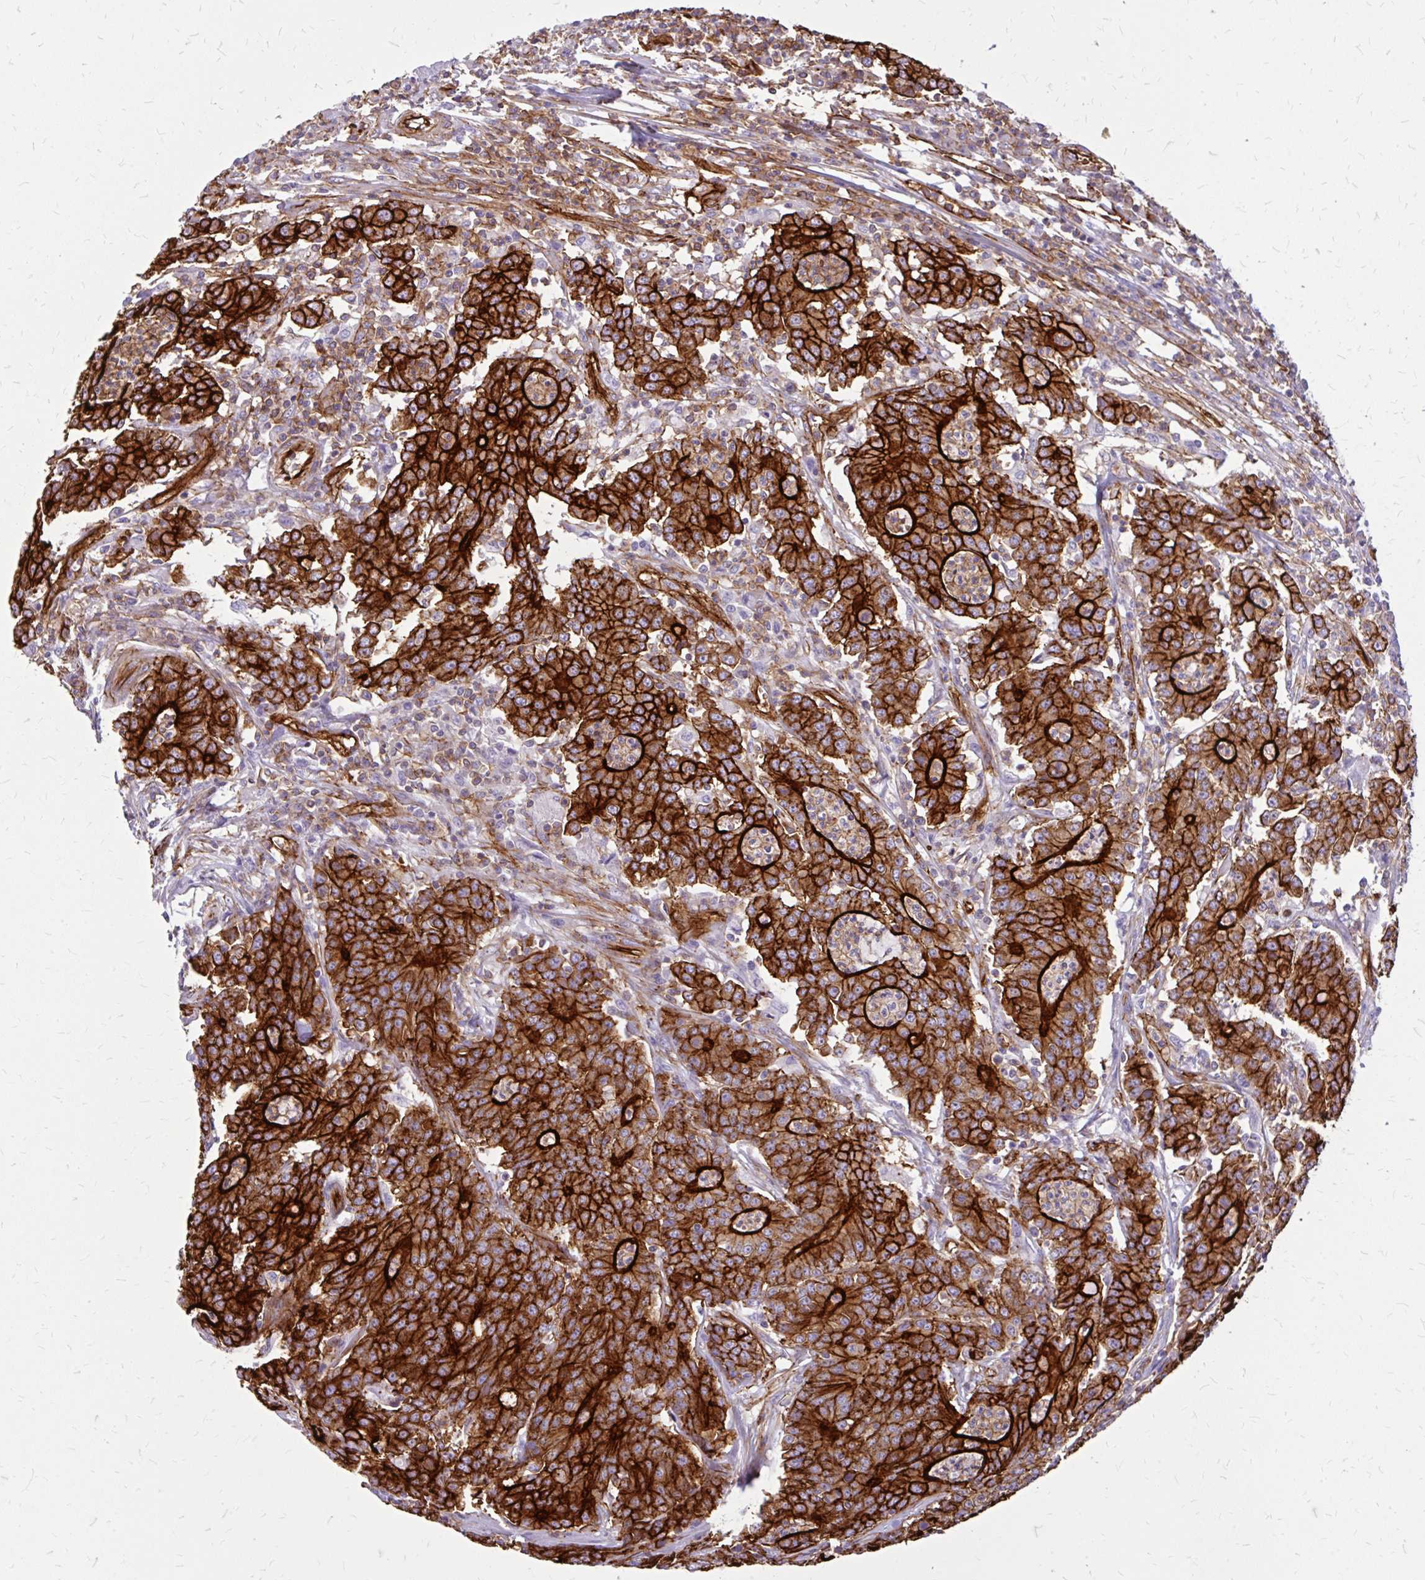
{"staining": {"intensity": "strong", "quantity": ">75%", "location": "cytoplasmic/membranous"}, "tissue": "colorectal cancer", "cell_type": "Tumor cells", "image_type": "cancer", "snomed": [{"axis": "morphology", "description": "Adenocarcinoma, NOS"}, {"axis": "topography", "description": "Colon"}], "caption": "Immunohistochemistry micrograph of adenocarcinoma (colorectal) stained for a protein (brown), which displays high levels of strong cytoplasmic/membranous positivity in about >75% of tumor cells.", "gene": "MAP1LC3B", "patient": {"sex": "male", "age": 83}}